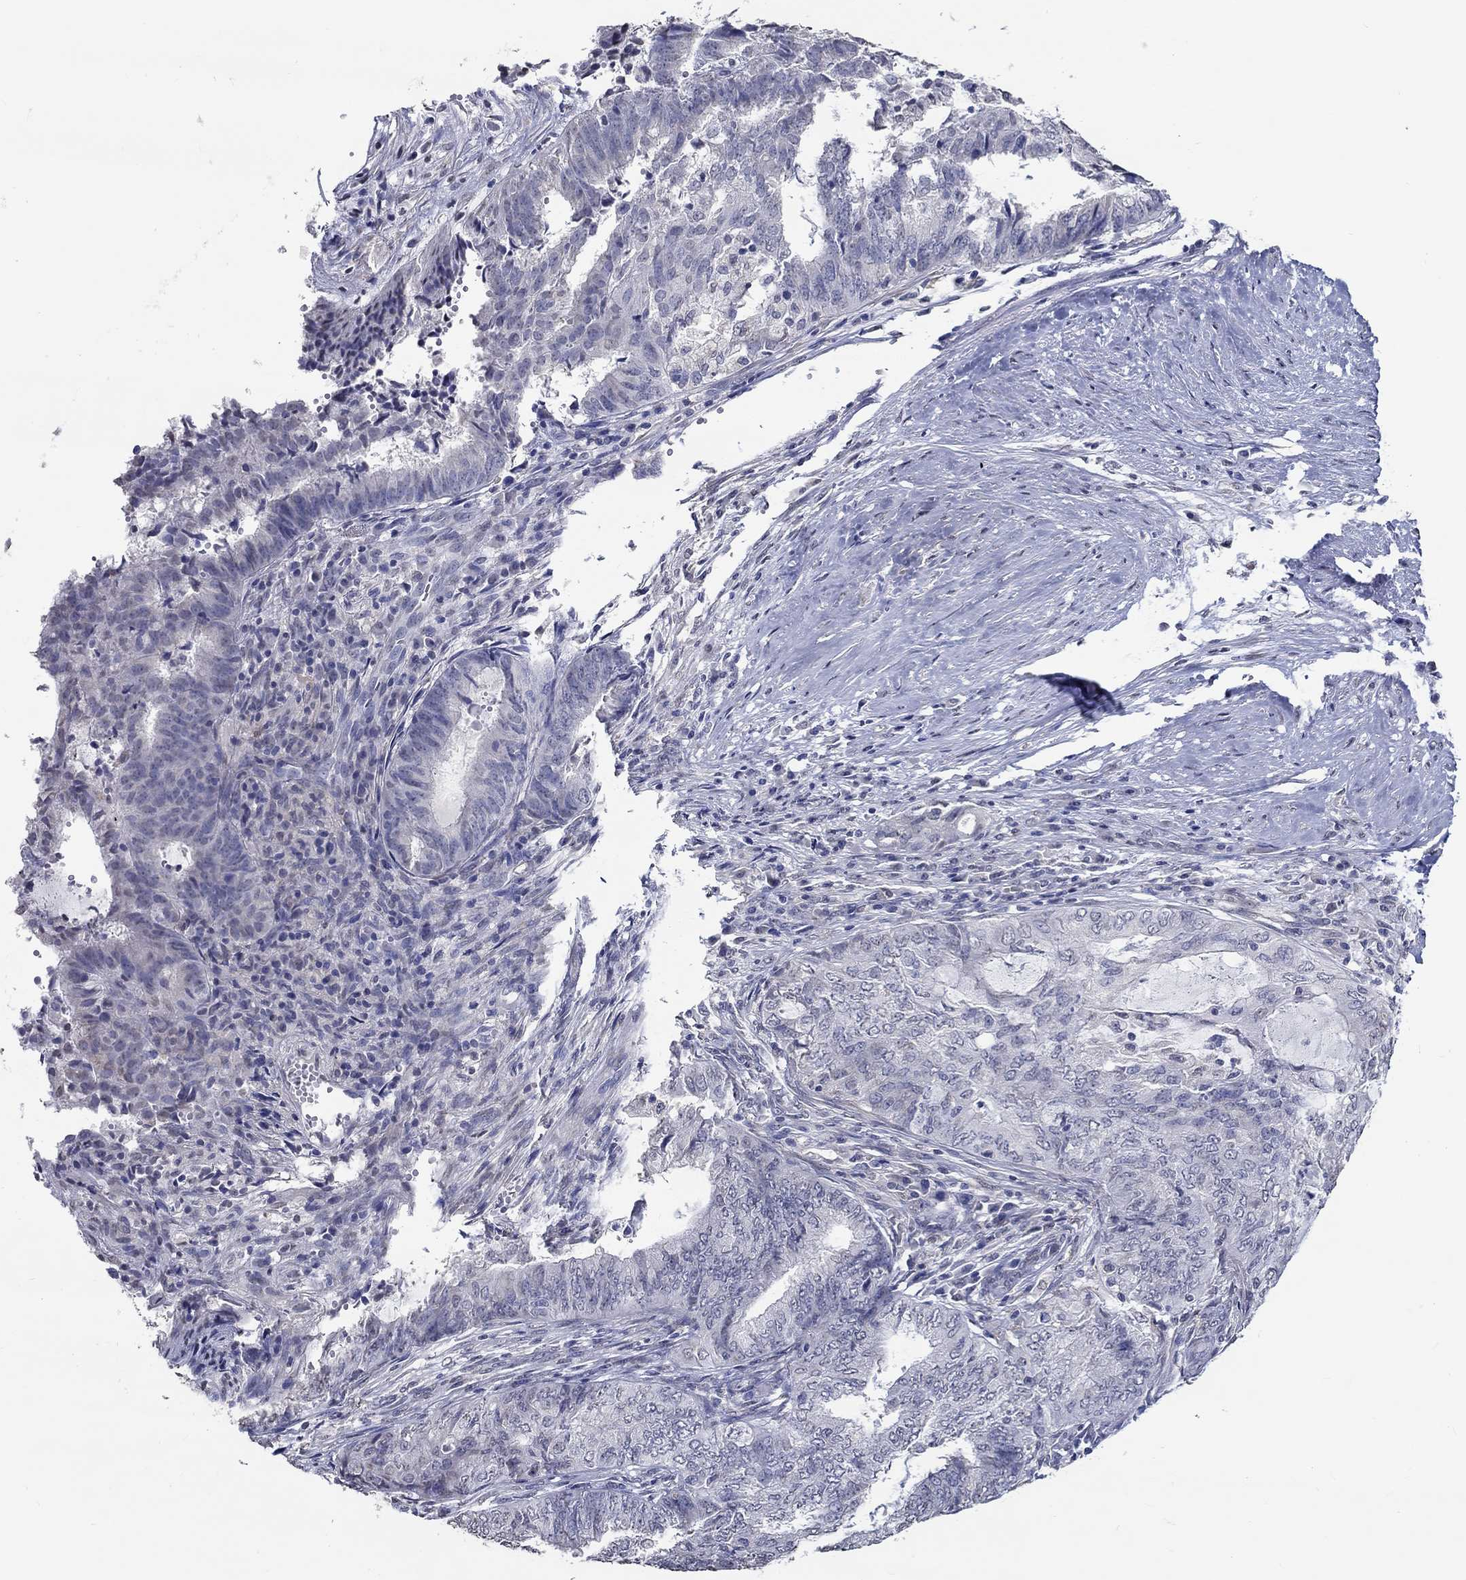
{"staining": {"intensity": "negative", "quantity": "none", "location": "none"}, "tissue": "endometrial cancer", "cell_type": "Tumor cells", "image_type": "cancer", "snomed": [{"axis": "morphology", "description": "Adenocarcinoma, NOS"}, {"axis": "topography", "description": "Endometrium"}], "caption": "Micrograph shows no protein positivity in tumor cells of adenocarcinoma (endometrial) tissue. (DAB immunohistochemistry visualized using brightfield microscopy, high magnification).", "gene": "PDE1B", "patient": {"sex": "female", "age": 62}}